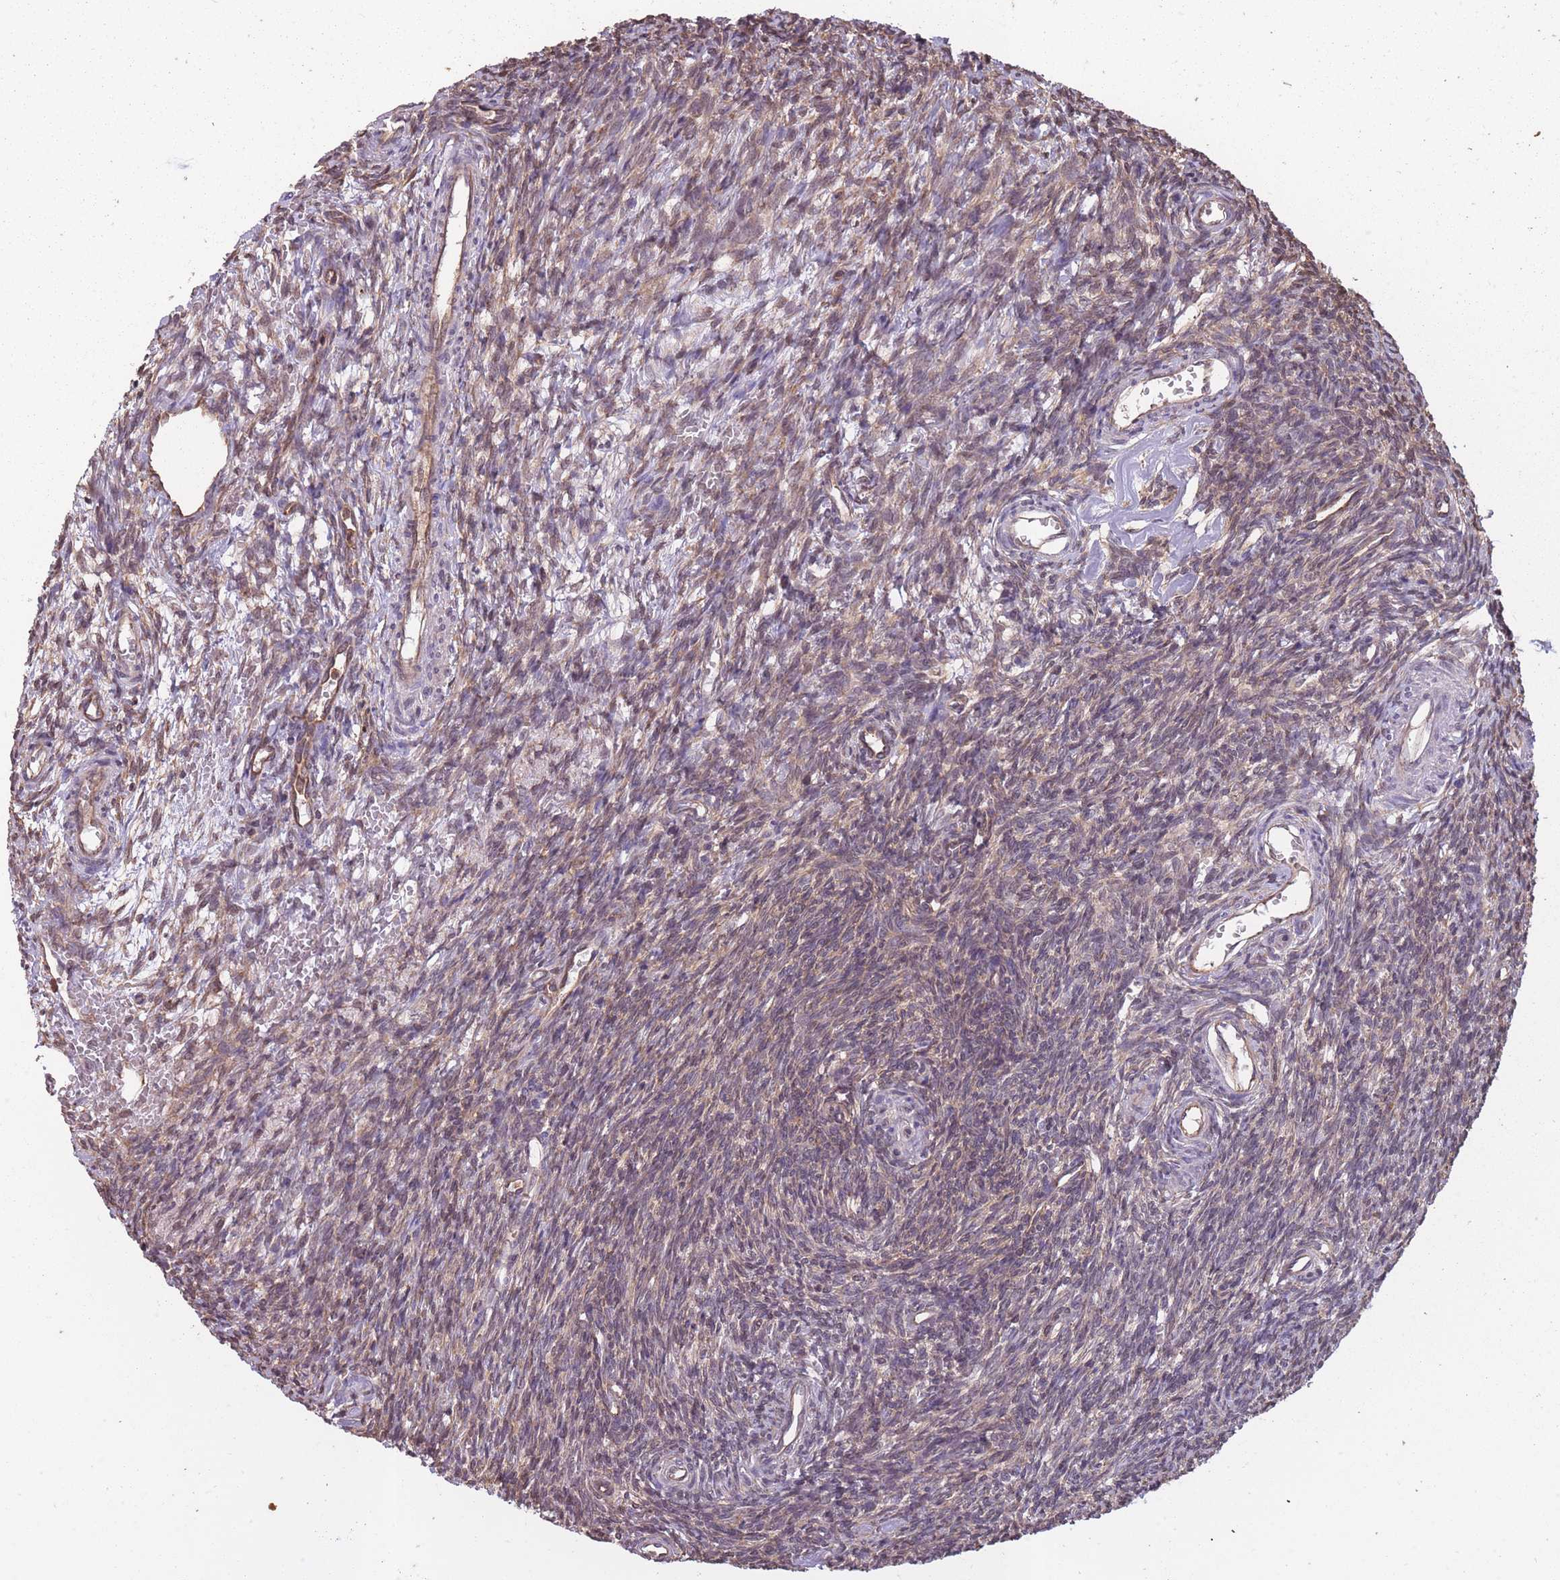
{"staining": {"intensity": "weak", "quantity": ">75%", "location": "cytoplasmic/membranous"}, "tissue": "ovary", "cell_type": "Ovarian stroma cells", "image_type": "normal", "snomed": [{"axis": "morphology", "description": "Normal tissue, NOS"}, {"axis": "topography", "description": "Ovary"}], "caption": "Immunohistochemistry (IHC) staining of unremarkable ovary, which demonstrates low levels of weak cytoplasmic/membranous staining in about >75% of ovarian stroma cells indicating weak cytoplasmic/membranous protein positivity. The staining was performed using DAB (3,3'-diaminobenzidine) (brown) for protein detection and nuclei were counterstained in hematoxylin (blue).", "gene": "ARL13B", "patient": {"sex": "female", "age": 39}}